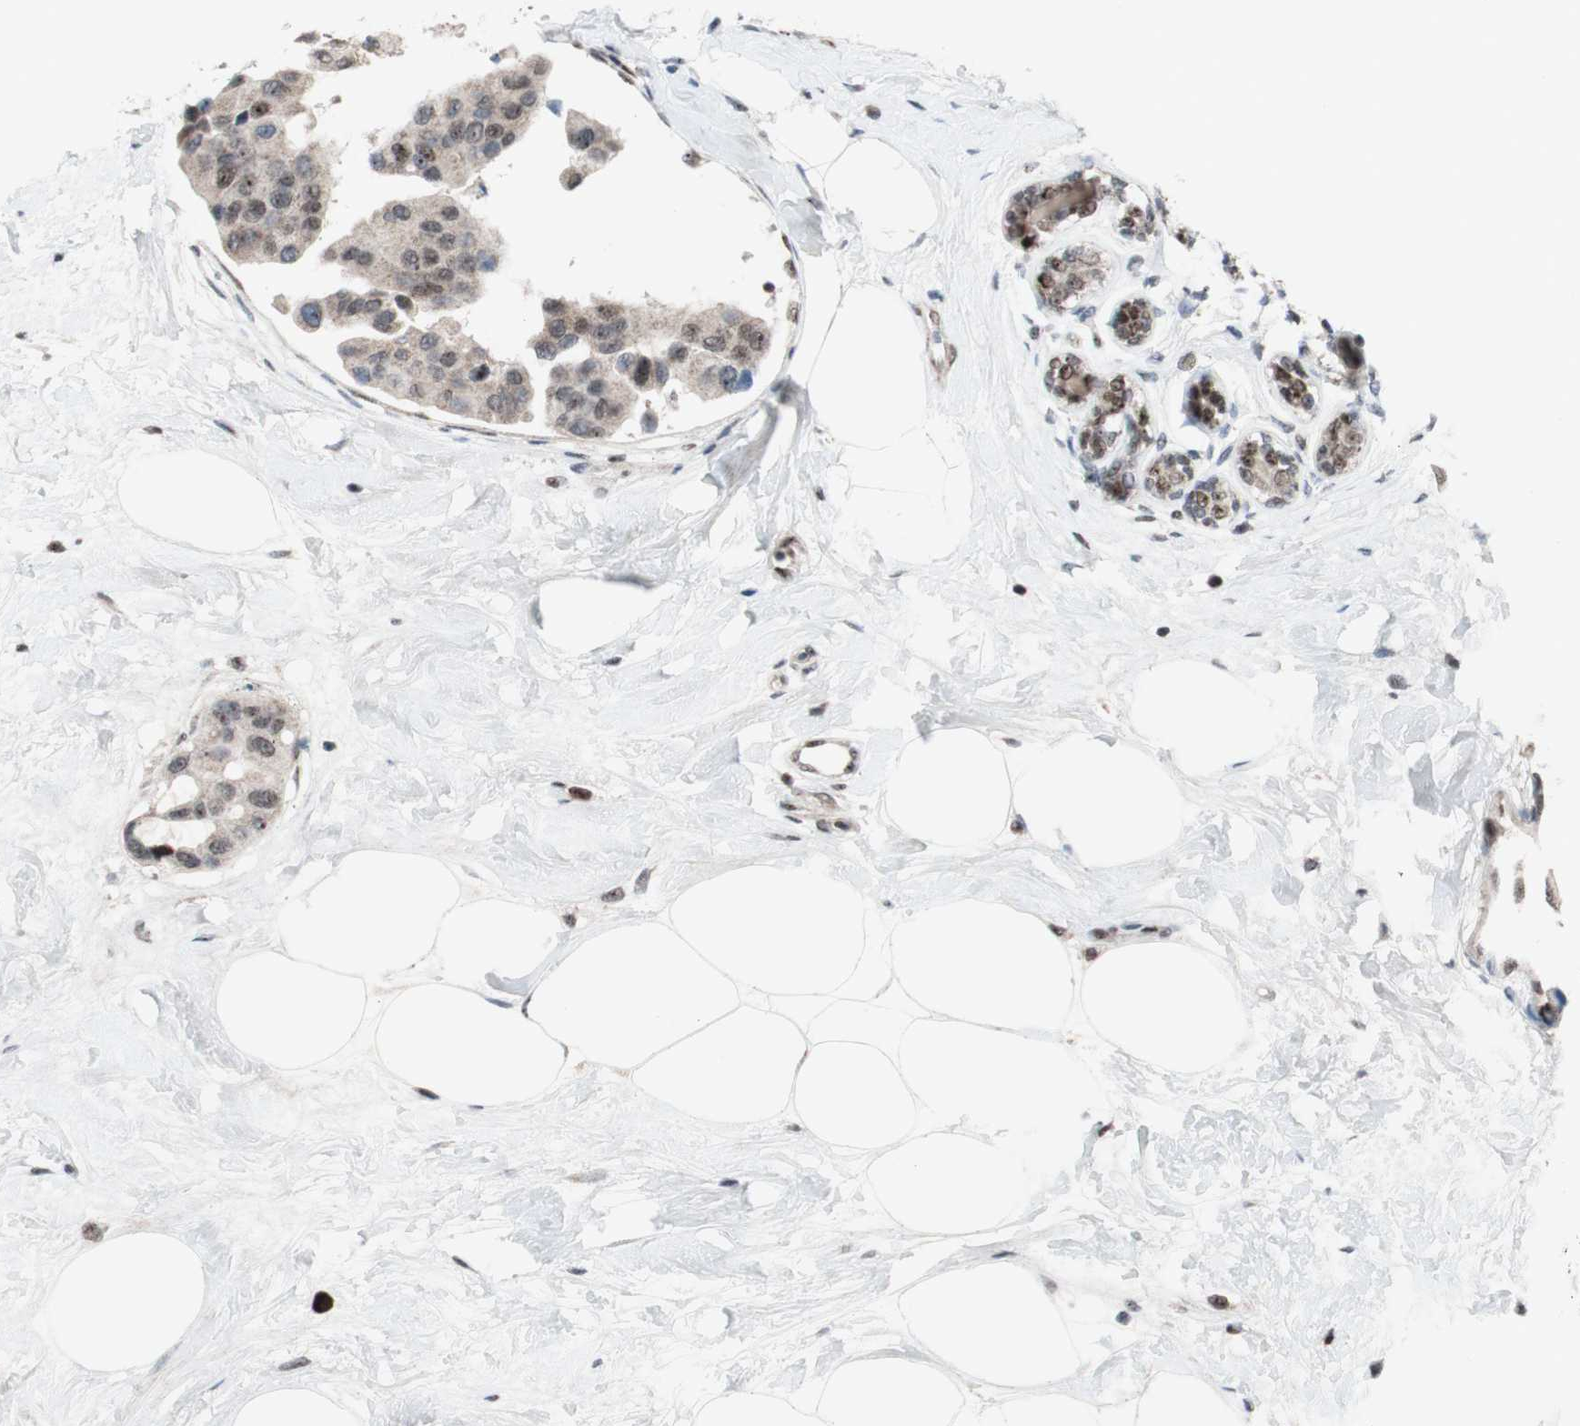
{"staining": {"intensity": "weak", "quantity": ">75%", "location": "nuclear"}, "tissue": "breast cancer", "cell_type": "Tumor cells", "image_type": "cancer", "snomed": [{"axis": "morphology", "description": "Normal tissue, NOS"}, {"axis": "morphology", "description": "Duct carcinoma"}, {"axis": "topography", "description": "Breast"}], "caption": "Invasive ductal carcinoma (breast) stained with immunohistochemistry (IHC) reveals weak nuclear expression in approximately >75% of tumor cells. The protein of interest is shown in brown color, while the nuclei are stained blue.", "gene": "POLR1A", "patient": {"sex": "female", "age": 39}}